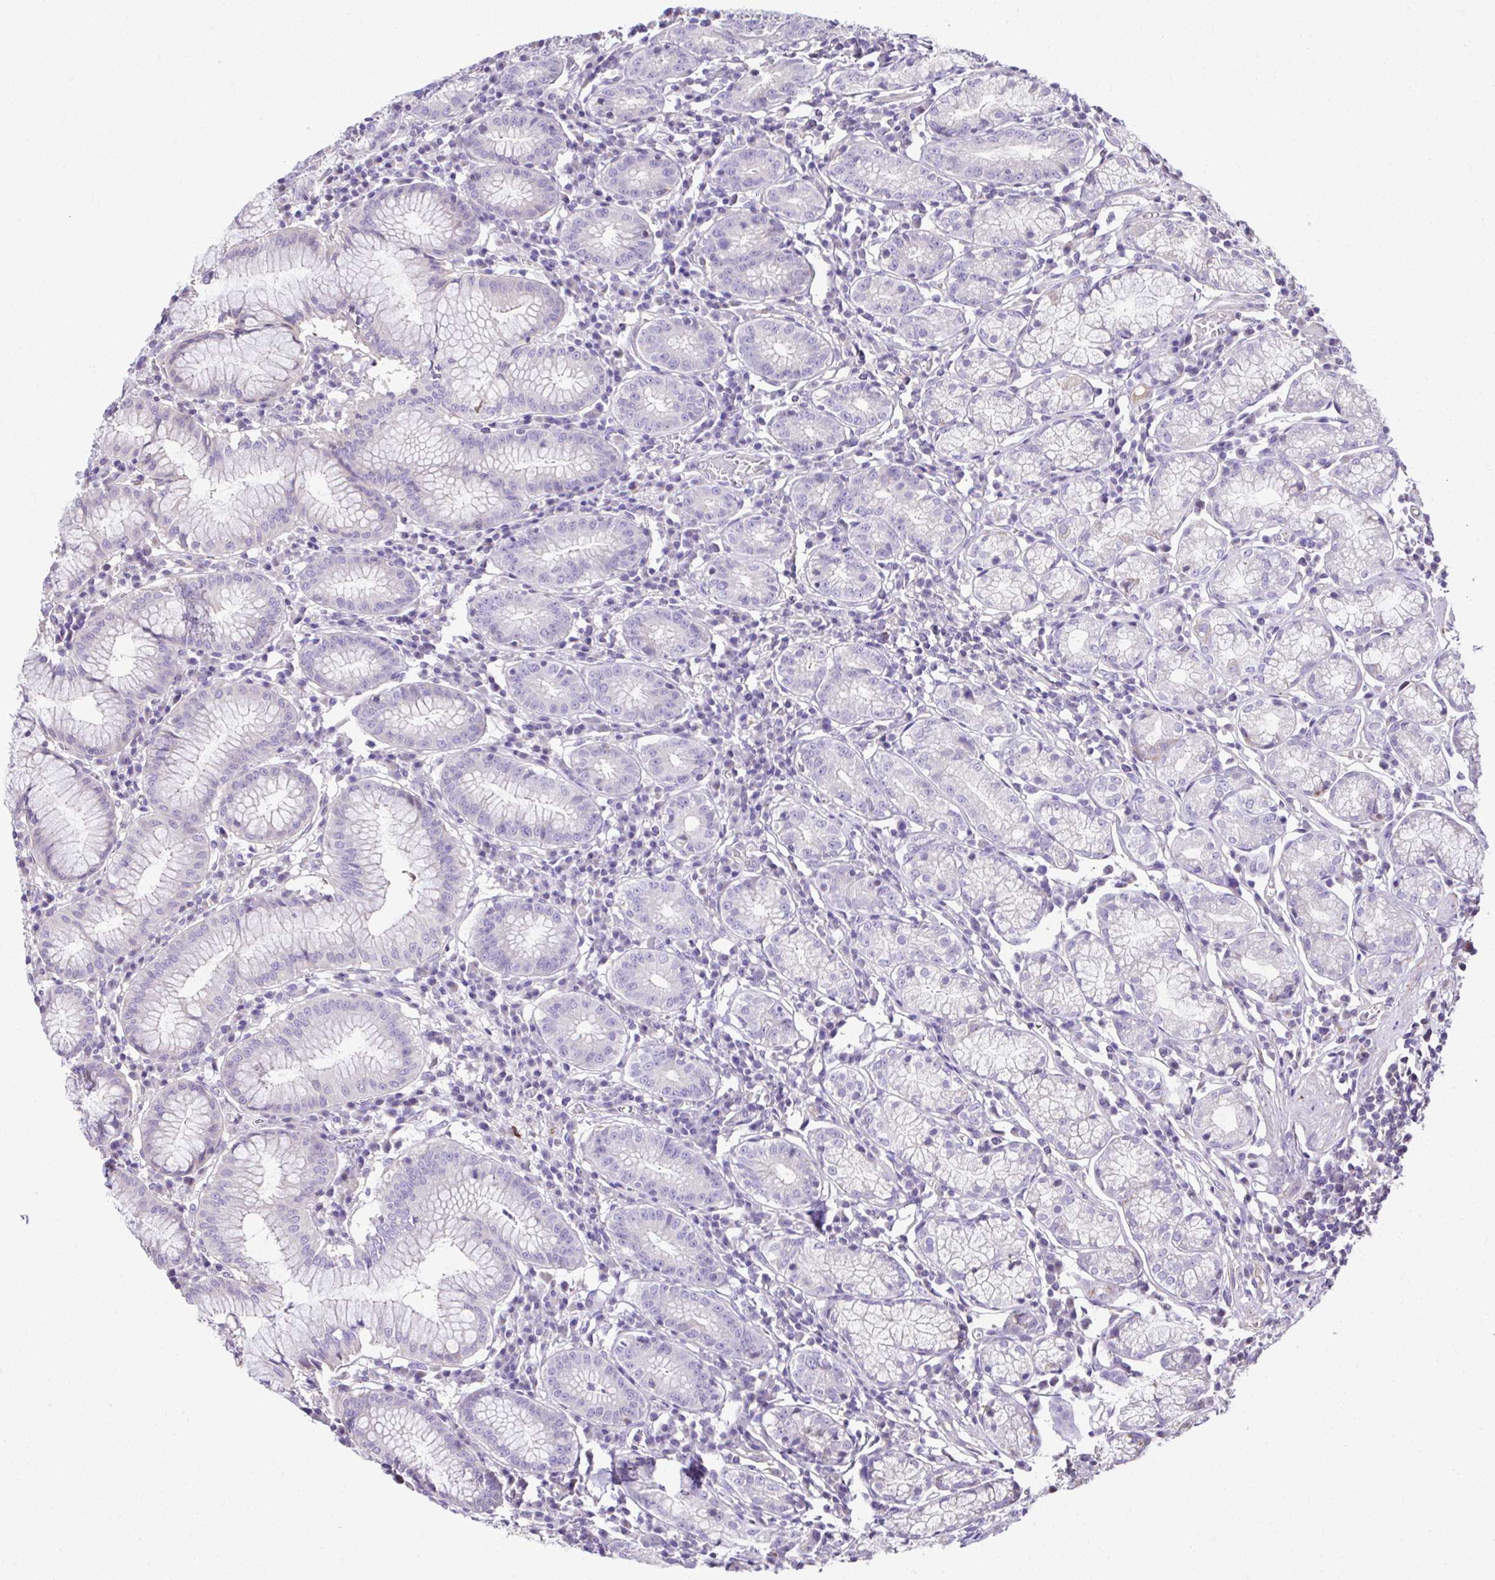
{"staining": {"intensity": "negative", "quantity": "none", "location": "none"}, "tissue": "stomach", "cell_type": "Glandular cells", "image_type": "normal", "snomed": [{"axis": "morphology", "description": "Normal tissue, NOS"}, {"axis": "topography", "description": "Stomach"}], "caption": "IHC image of normal human stomach stained for a protein (brown), which displays no positivity in glandular cells.", "gene": "CCDC85C", "patient": {"sex": "male", "age": 55}}